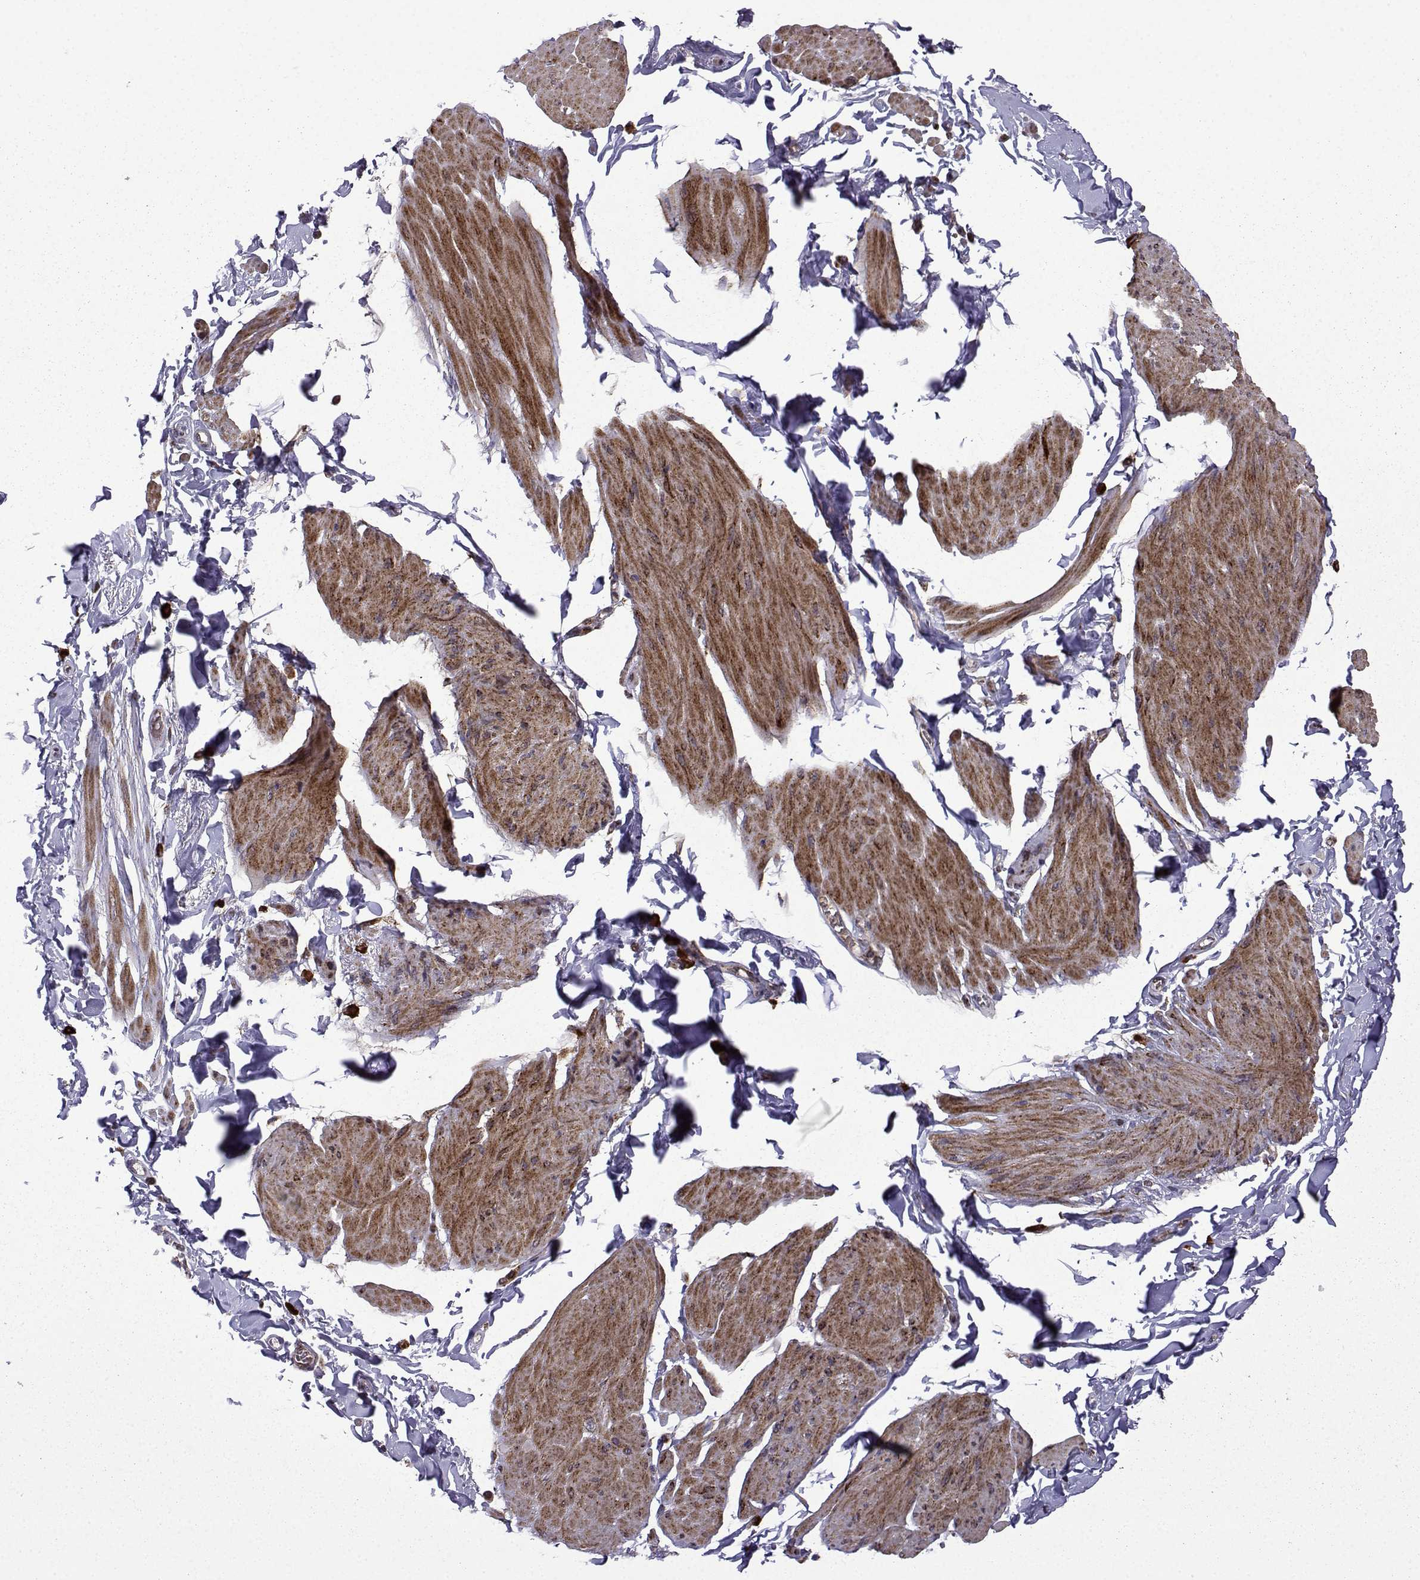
{"staining": {"intensity": "moderate", "quantity": "25%-75%", "location": "cytoplasmic/membranous"}, "tissue": "smooth muscle", "cell_type": "Smooth muscle cells", "image_type": "normal", "snomed": [{"axis": "morphology", "description": "Normal tissue, NOS"}, {"axis": "topography", "description": "Adipose tissue"}, {"axis": "topography", "description": "Smooth muscle"}, {"axis": "topography", "description": "Peripheral nerve tissue"}], "caption": "High-magnification brightfield microscopy of benign smooth muscle stained with DAB (3,3'-diaminobenzidine) (brown) and counterstained with hematoxylin (blue). smooth muscle cells exhibit moderate cytoplasmic/membranous positivity is identified in approximately25%-75% of cells. Immunohistochemistry stains the protein of interest in brown and the nuclei are stained blue.", "gene": "TAB2", "patient": {"sex": "male", "age": 83}}